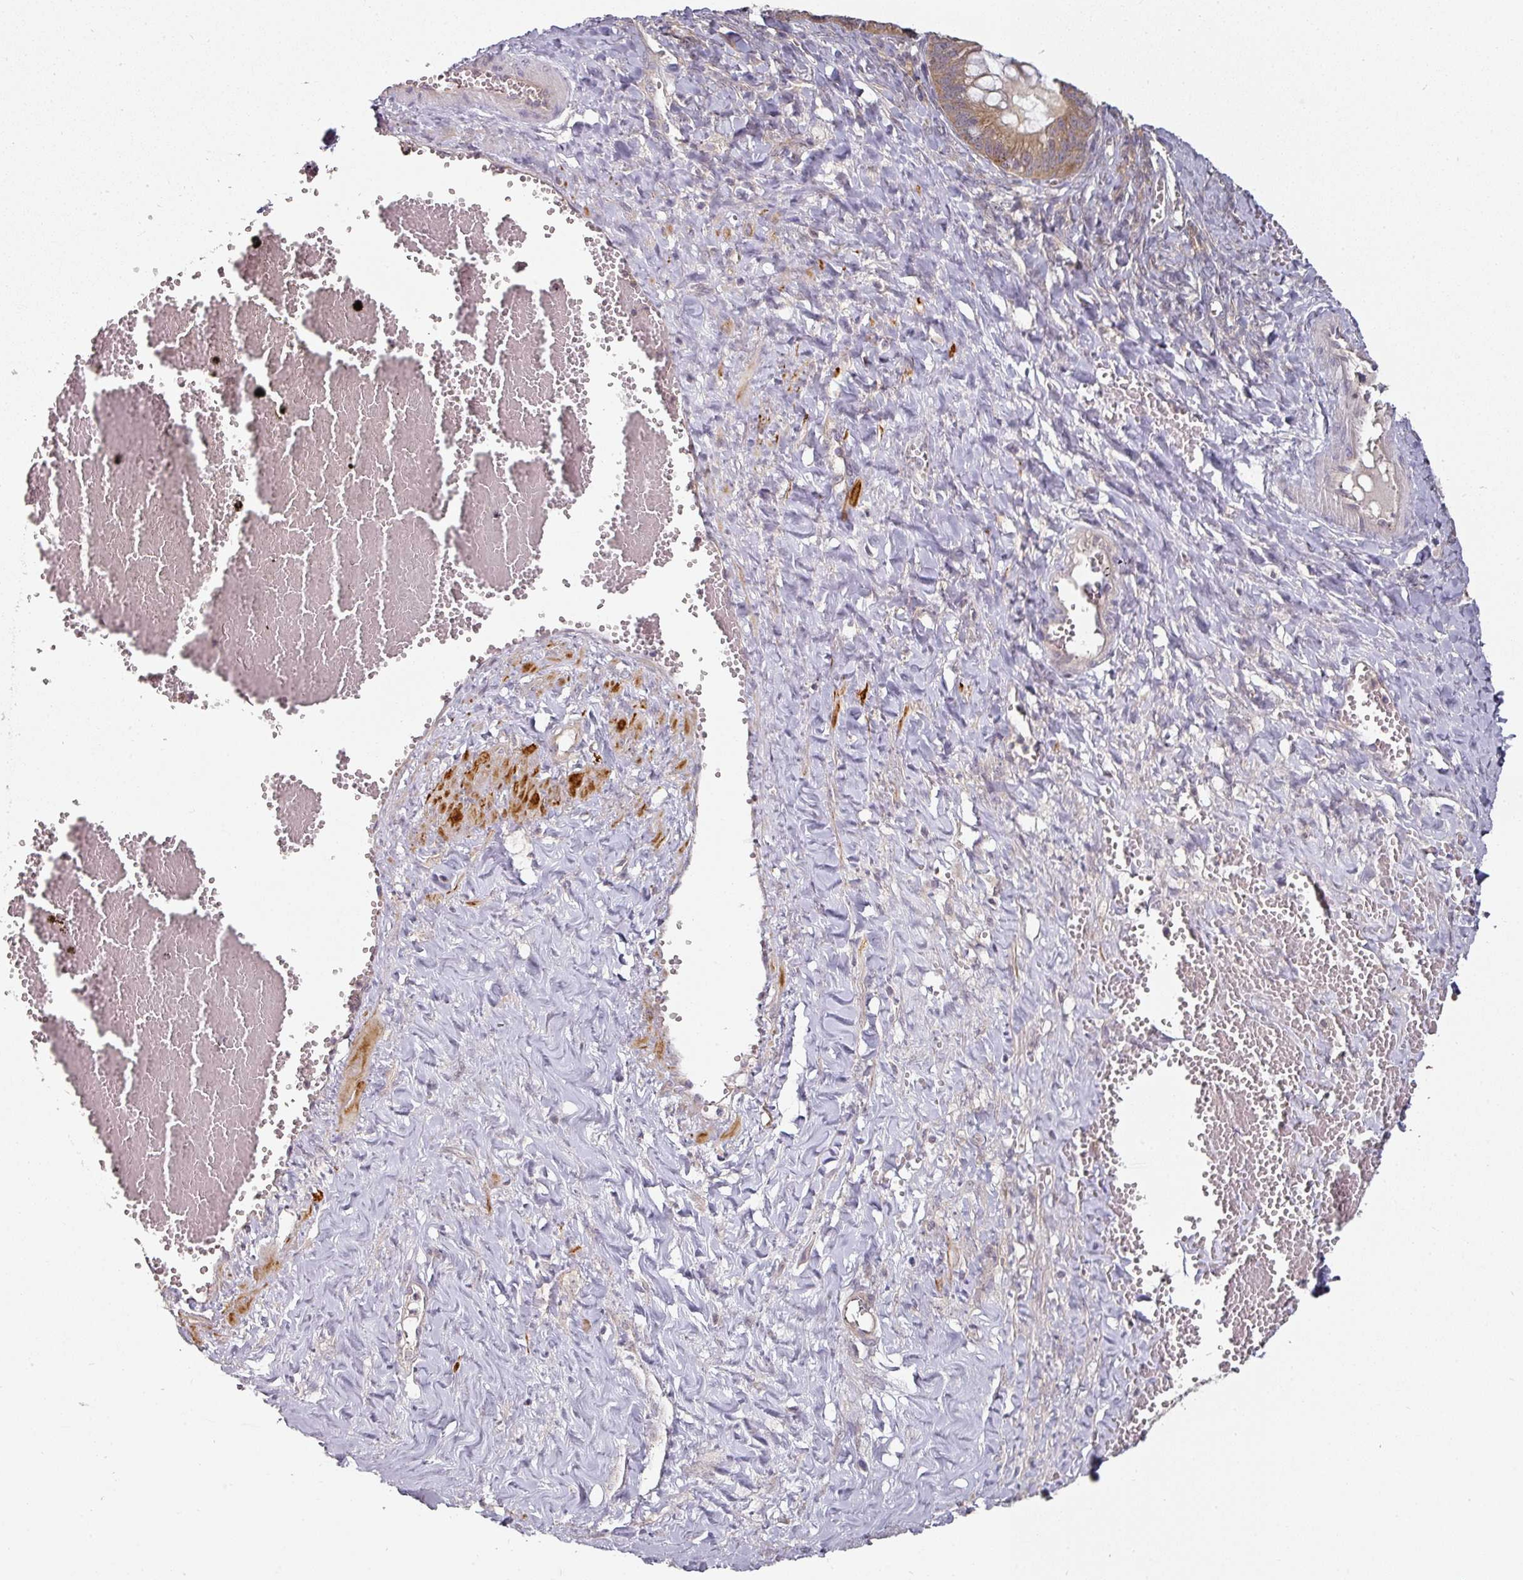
{"staining": {"intensity": "moderate", "quantity": ">75%", "location": "cytoplasmic/membranous"}, "tissue": "ovarian cancer", "cell_type": "Tumor cells", "image_type": "cancer", "snomed": [{"axis": "morphology", "description": "Cystadenocarcinoma, mucinous, NOS"}, {"axis": "topography", "description": "Ovary"}], "caption": "Immunohistochemistry (IHC) of human ovarian cancer reveals medium levels of moderate cytoplasmic/membranous staining in about >75% of tumor cells.", "gene": "MAP2K2", "patient": {"sex": "female", "age": 73}}